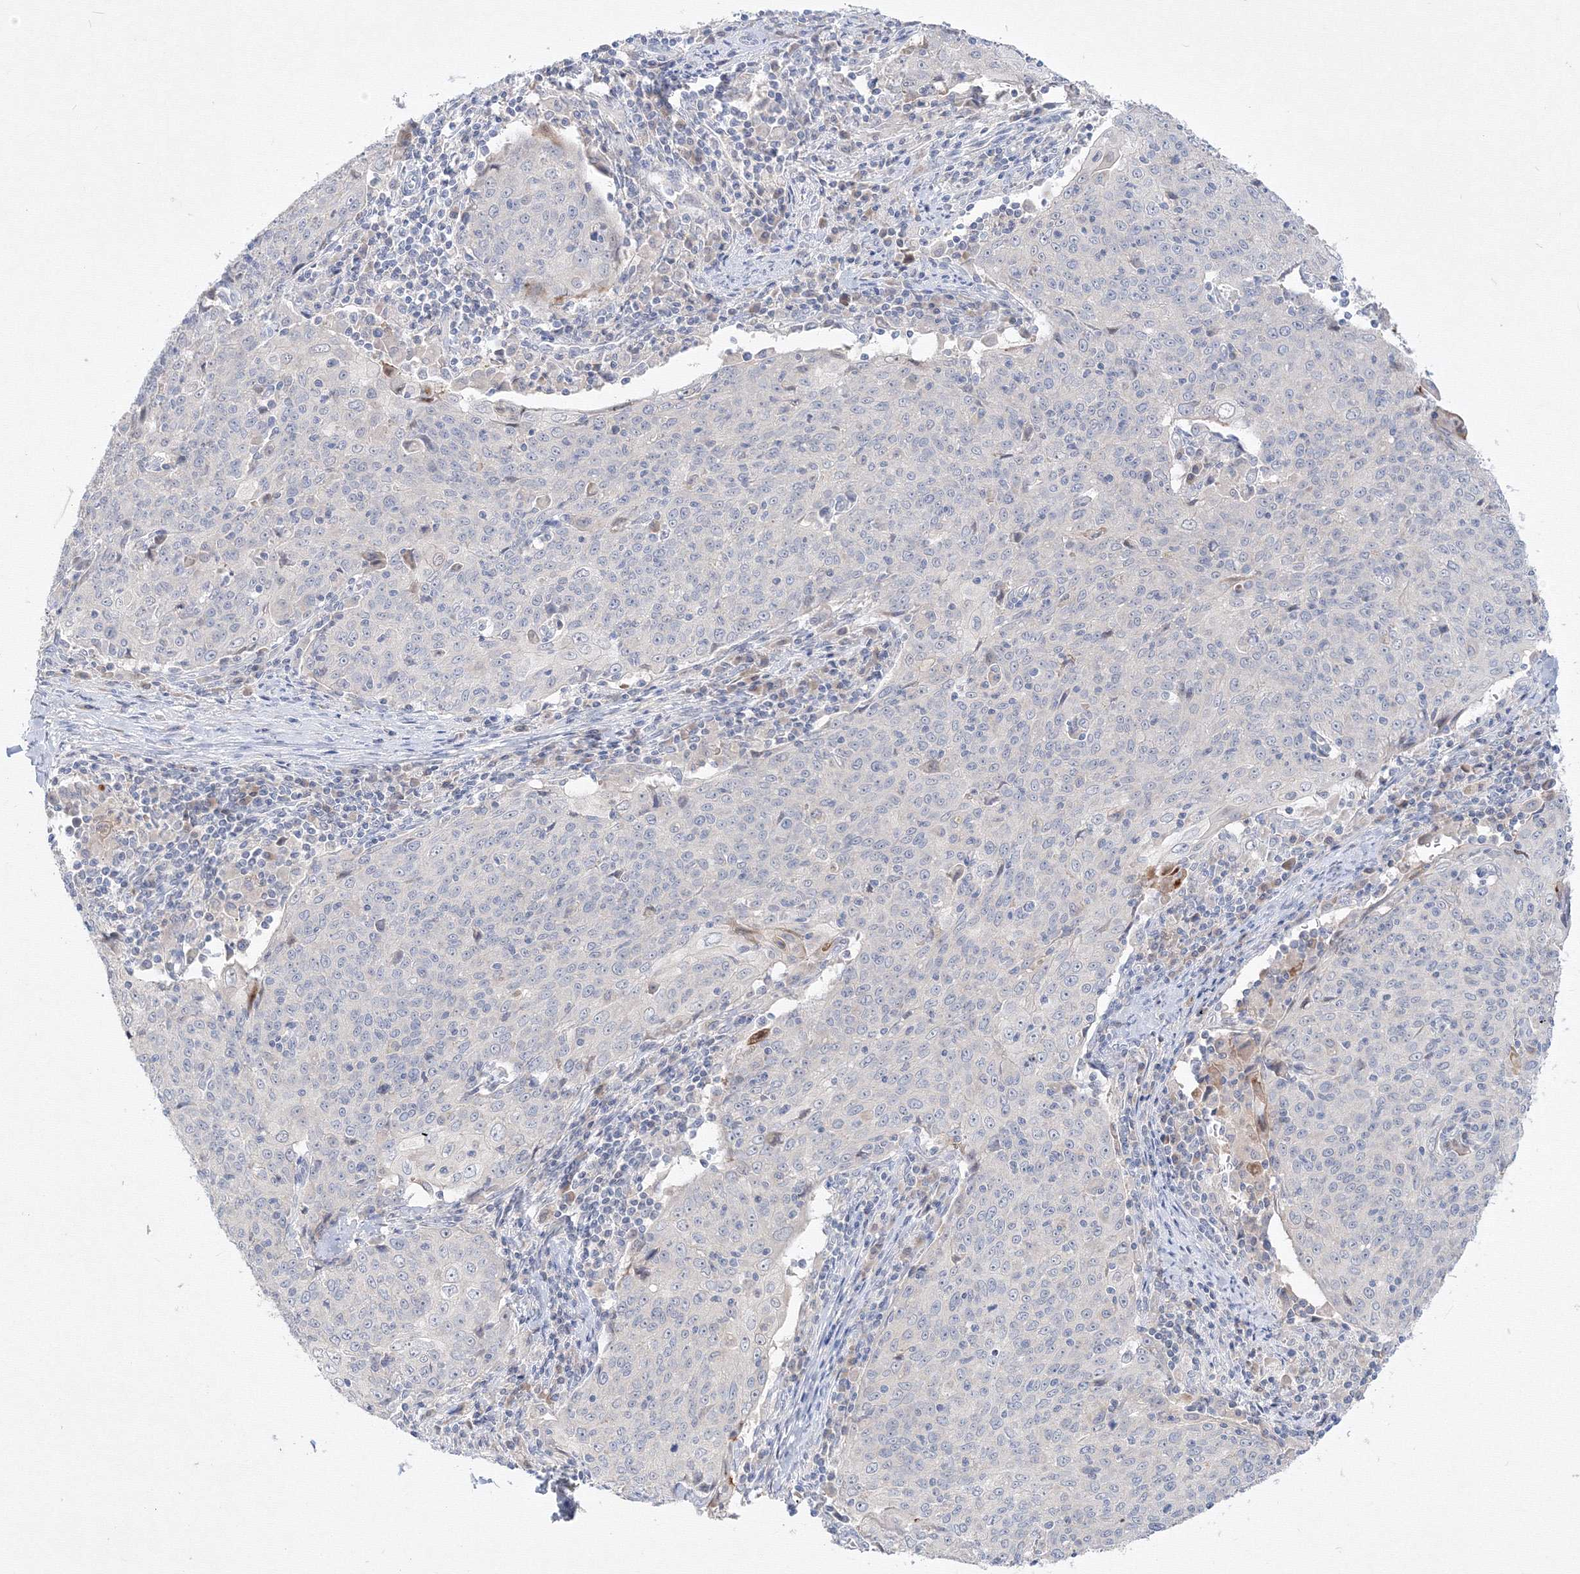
{"staining": {"intensity": "negative", "quantity": "none", "location": "none"}, "tissue": "cervical cancer", "cell_type": "Tumor cells", "image_type": "cancer", "snomed": [{"axis": "morphology", "description": "Squamous cell carcinoma, NOS"}, {"axis": "topography", "description": "Cervix"}], "caption": "Immunohistochemical staining of human cervical cancer demonstrates no significant staining in tumor cells.", "gene": "FBXL8", "patient": {"sex": "female", "age": 48}}